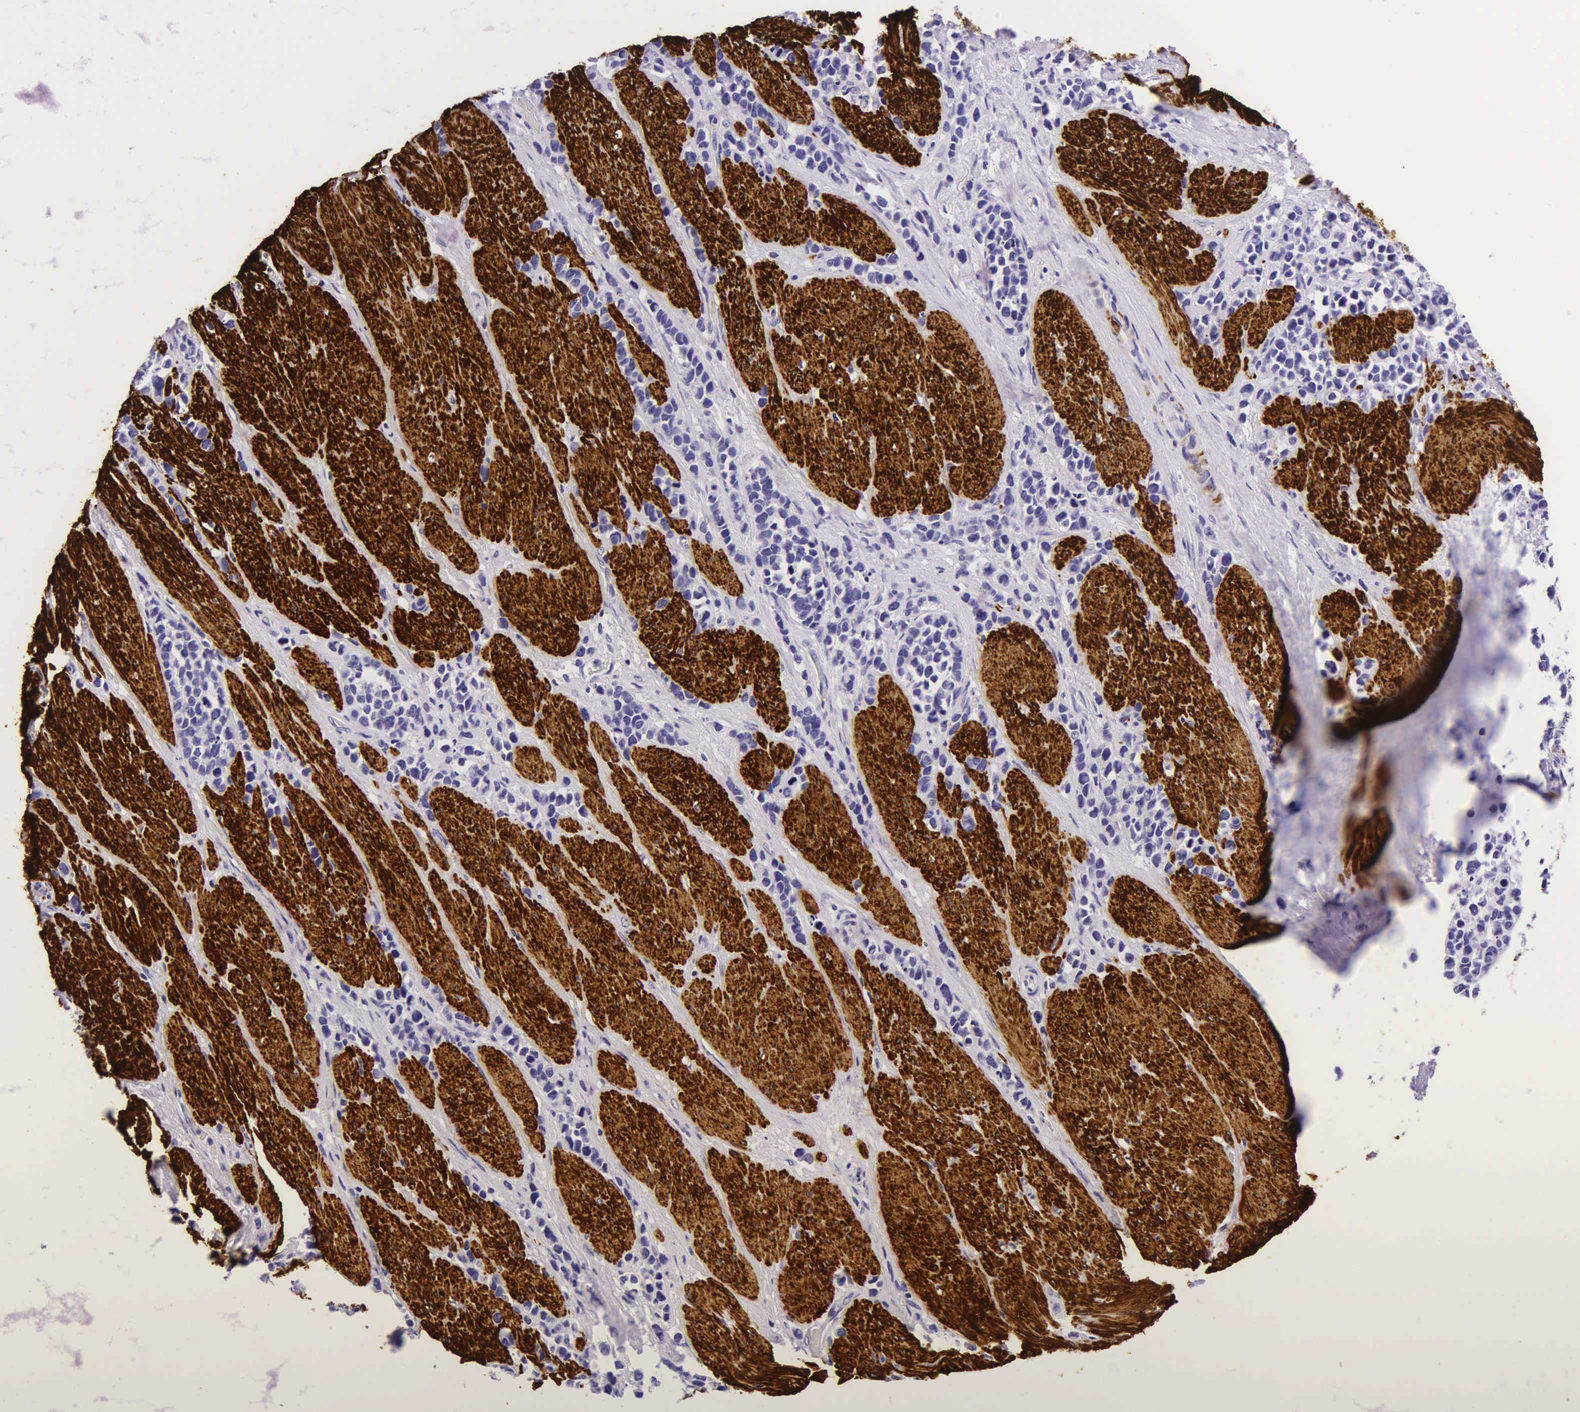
{"staining": {"intensity": "negative", "quantity": "none", "location": "none"}, "tissue": "stomach cancer", "cell_type": "Tumor cells", "image_type": "cancer", "snomed": [{"axis": "morphology", "description": "Adenocarcinoma, NOS"}, {"axis": "topography", "description": "Stomach, upper"}], "caption": "Immunohistochemical staining of human stomach adenocarcinoma demonstrates no significant positivity in tumor cells.", "gene": "DES", "patient": {"sex": "male", "age": 71}}